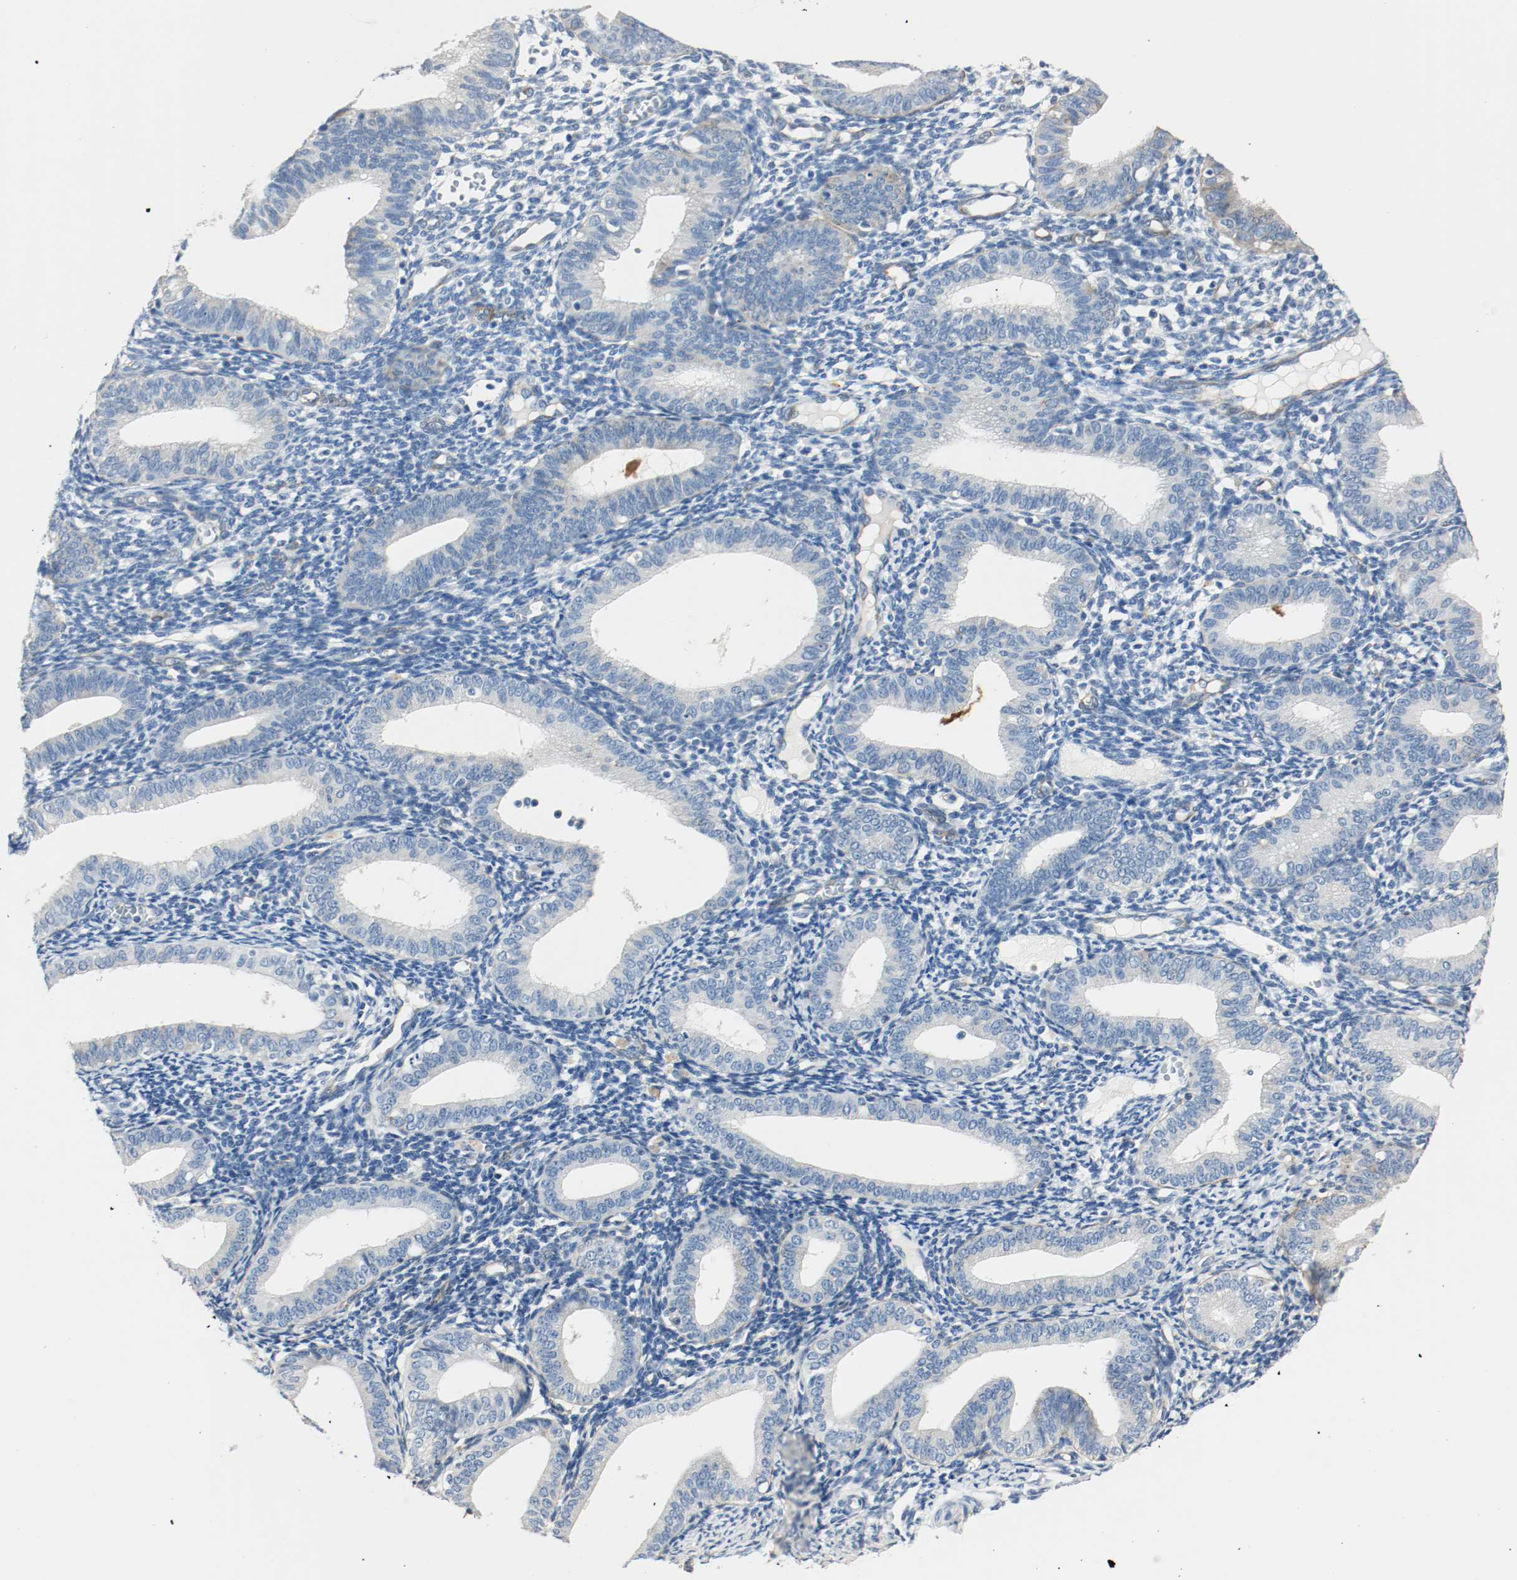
{"staining": {"intensity": "negative", "quantity": "none", "location": "none"}, "tissue": "endometrium", "cell_type": "Cells in endometrial stroma", "image_type": "normal", "snomed": [{"axis": "morphology", "description": "Normal tissue, NOS"}, {"axis": "topography", "description": "Endometrium"}], "caption": "Cells in endometrial stroma show no significant staining in unremarkable endometrium.", "gene": "LAMB1", "patient": {"sex": "female", "age": 61}}